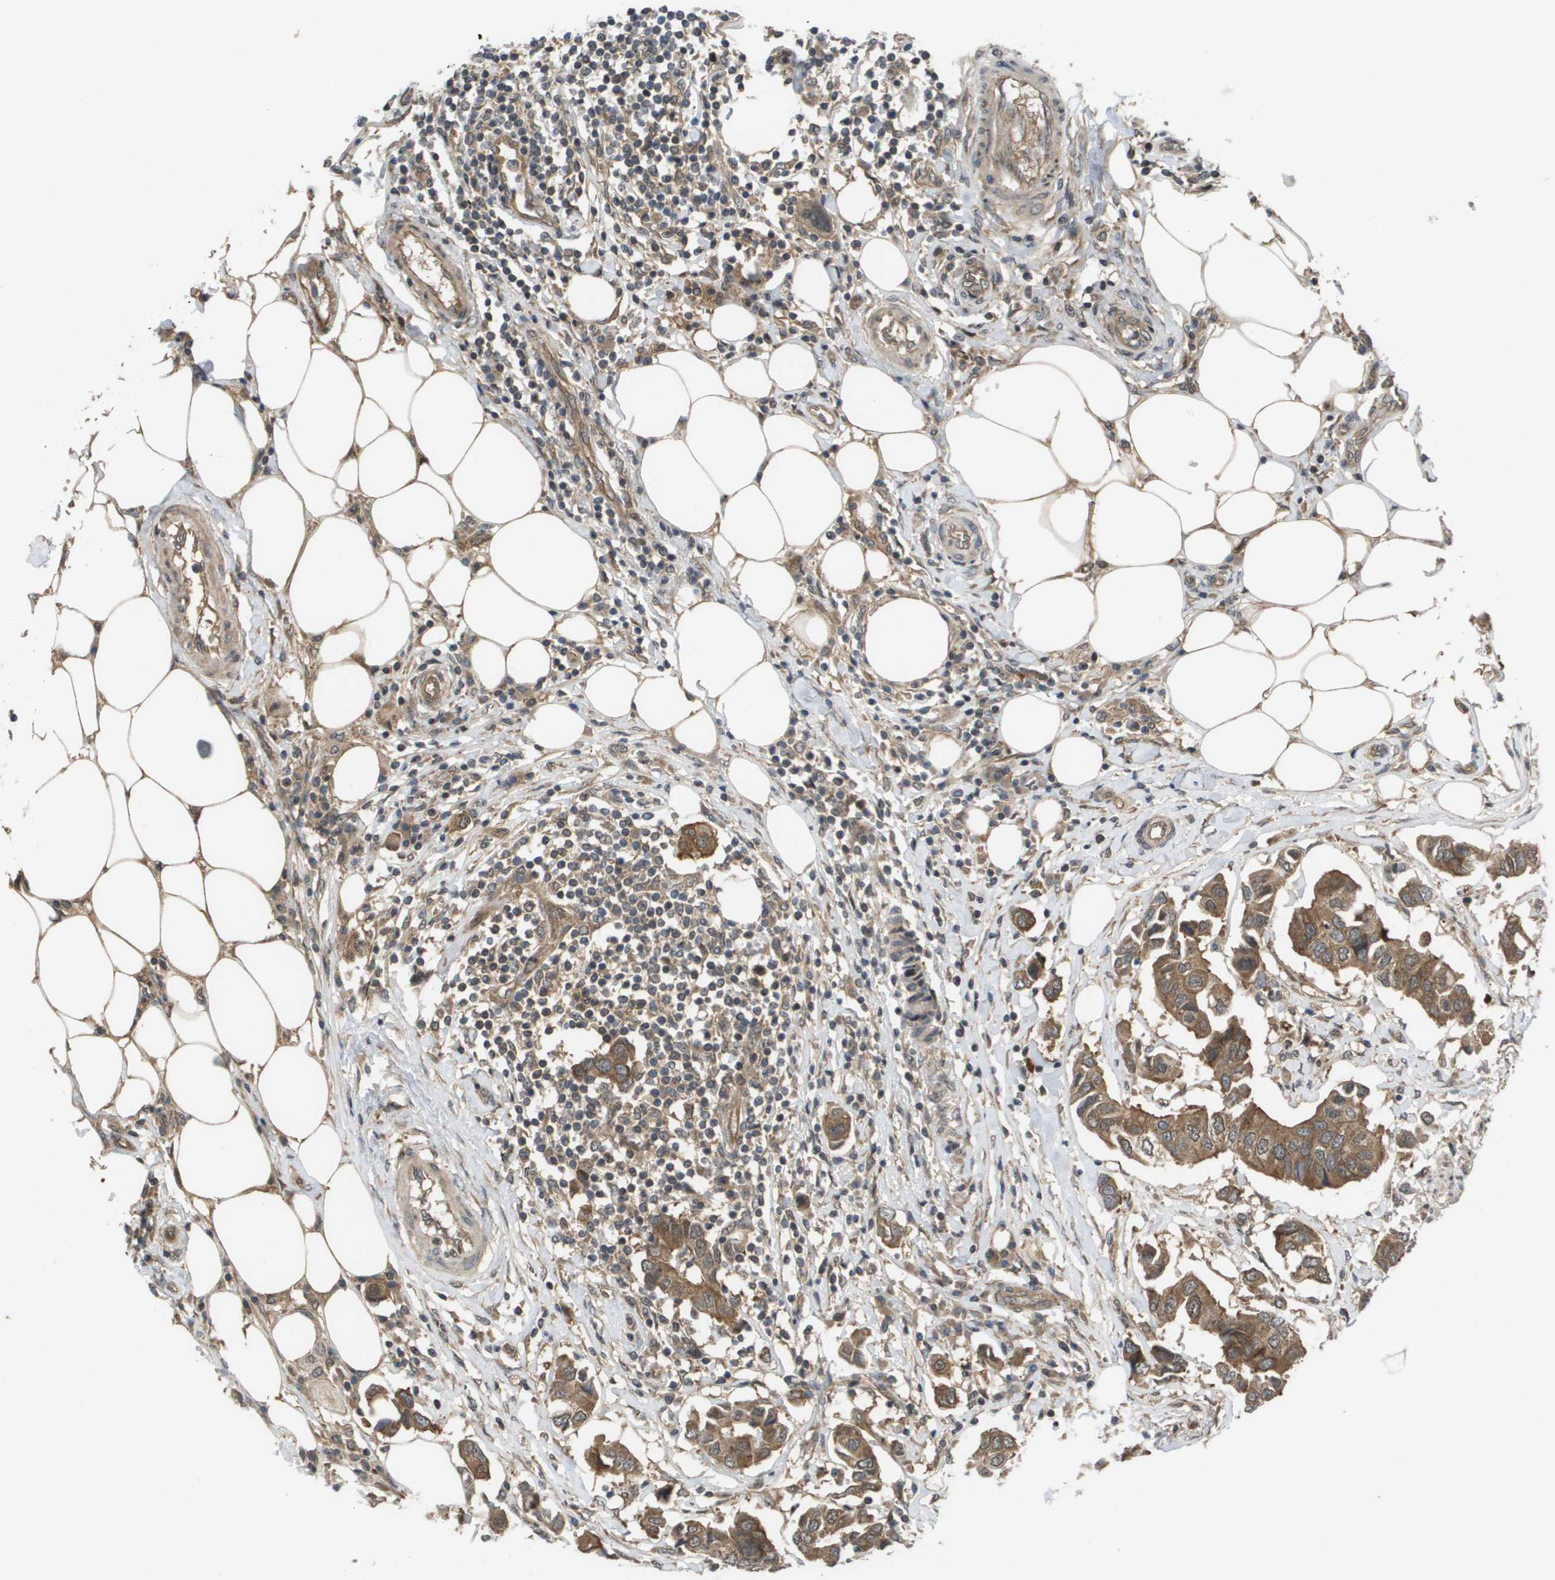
{"staining": {"intensity": "moderate", "quantity": ">75%", "location": "cytoplasmic/membranous"}, "tissue": "breast cancer", "cell_type": "Tumor cells", "image_type": "cancer", "snomed": [{"axis": "morphology", "description": "Duct carcinoma"}, {"axis": "topography", "description": "Breast"}], "caption": "Protein positivity by immunohistochemistry (IHC) displays moderate cytoplasmic/membranous expression in approximately >75% of tumor cells in breast infiltrating ductal carcinoma.", "gene": "CTPS2", "patient": {"sex": "female", "age": 80}}